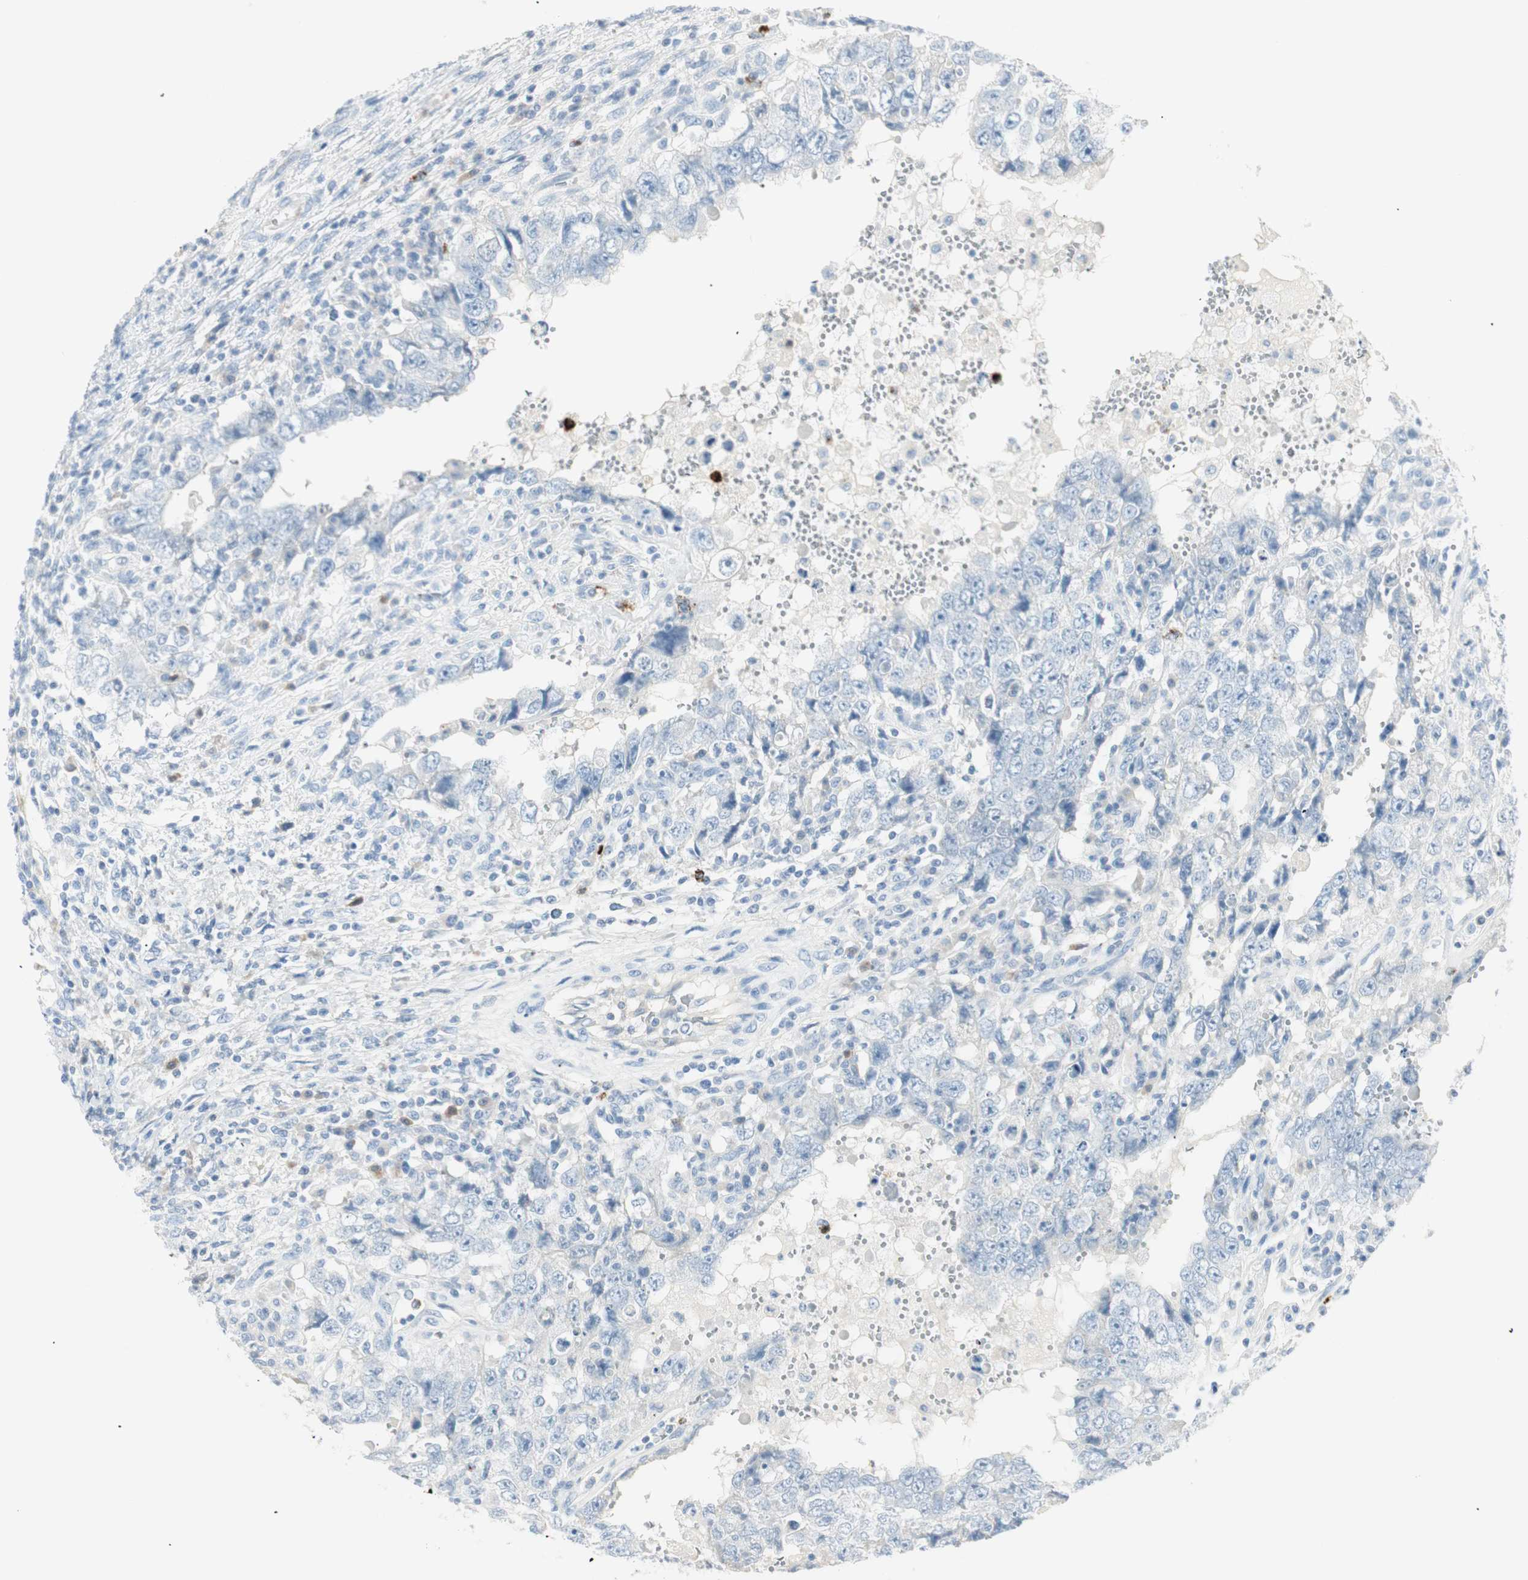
{"staining": {"intensity": "negative", "quantity": "none", "location": "none"}, "tissue": "testis cancer", "cell_type": "Tumor cells", "image_type": "cancer", "snomed": [{"axis": "morphology", "description": "Carcinoma, Embryonal, NOS"}, {"axis": "topography", "description": "Testis"}], "caption": "Protein analysis of testis cancer displays no significant staining in tumor cells.", "gene": "PRTN3", "patient": {"sex": "male", "age": 26}}